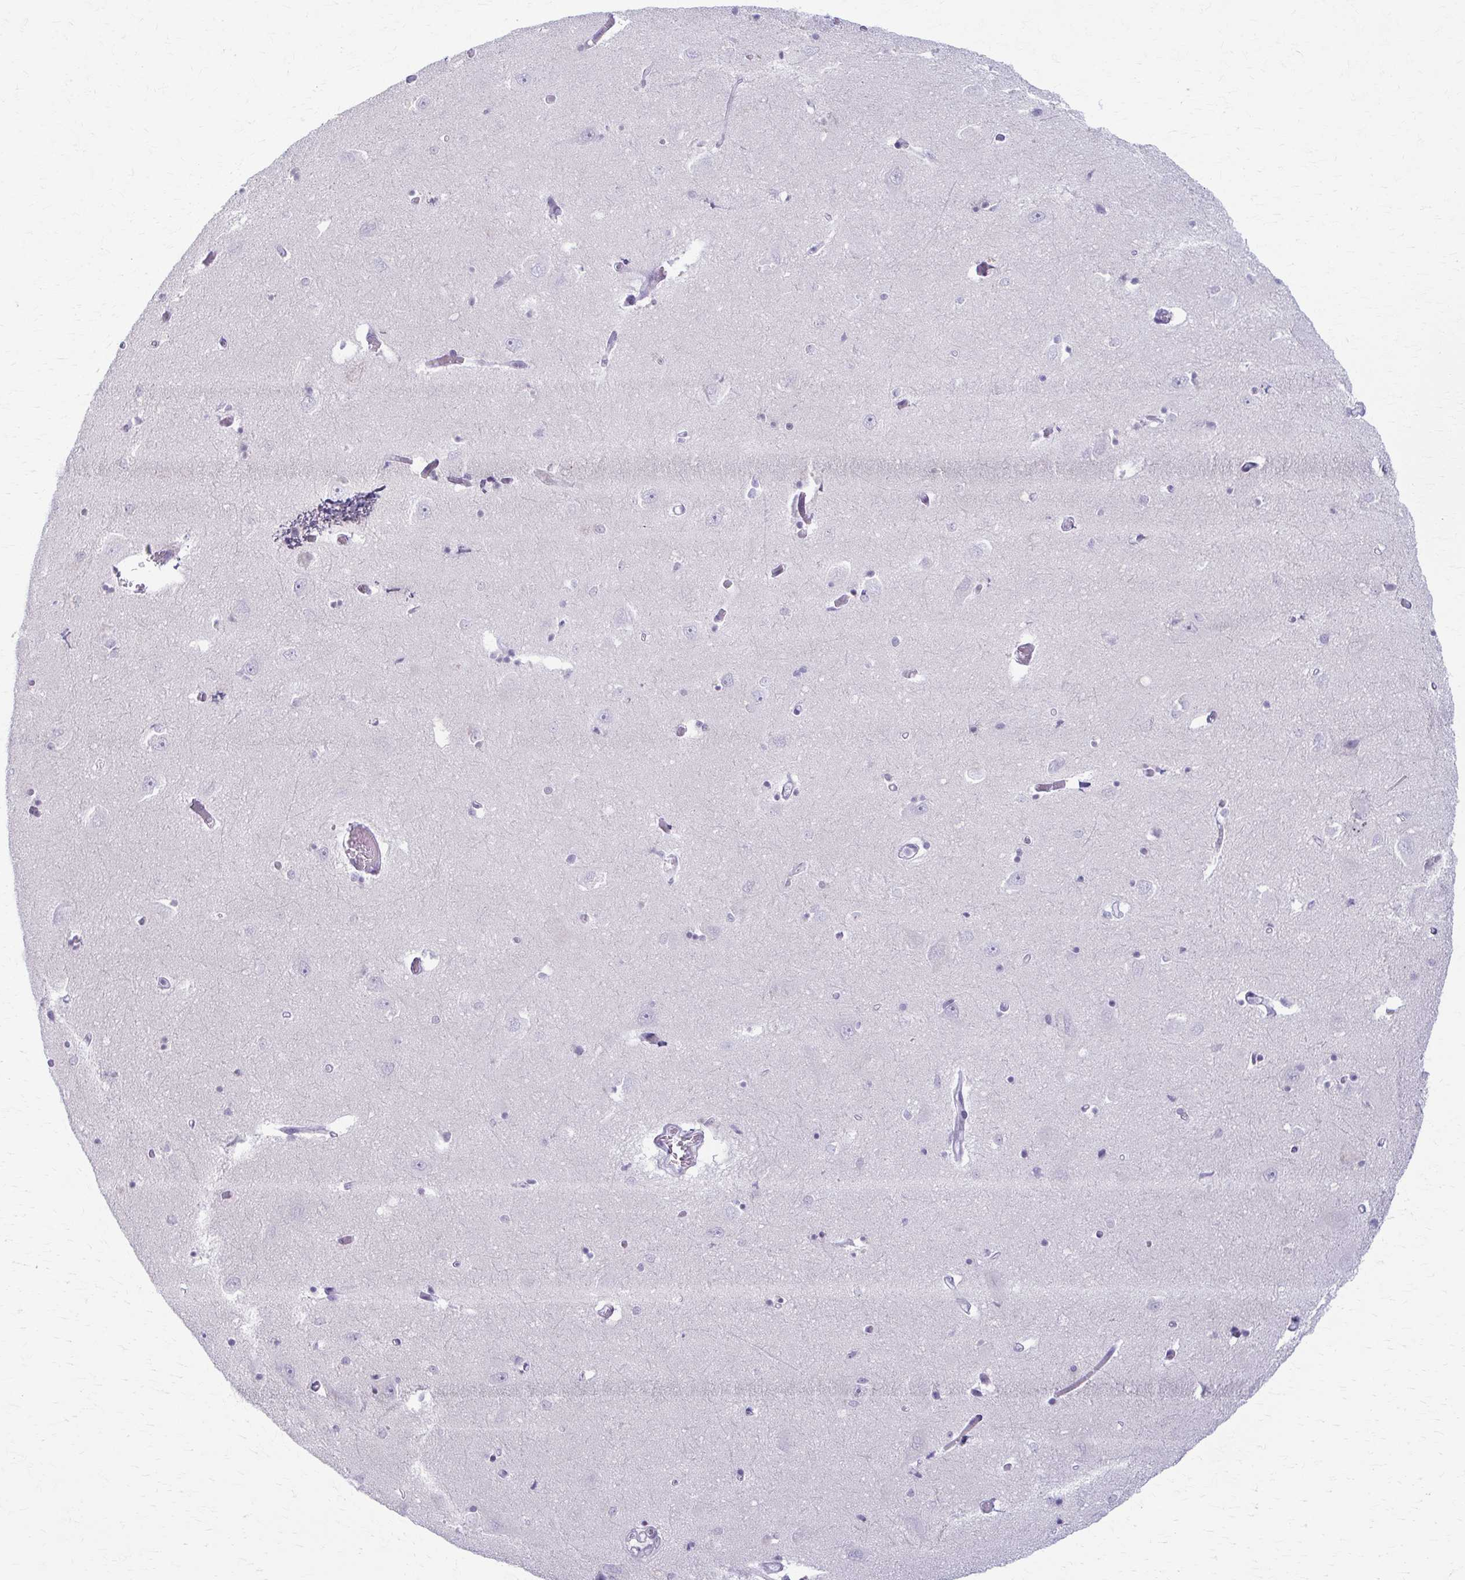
{"staining": {"intensity": "negative", "quantity": "none", "location": "none"}, "tissue": "caudate", "cell_type": "Glial cells", "image_type": "normal", "snomed": [{"axis": "morphology", "description": "Normal tissue, NOS"}, {"axis": "topography", "description": "Lateral ventricle wall"}, {"axis": "topography", "description": "Hippocampus"}], "caption": "Immunohistochemical staining of benign human caudate reveals no significant positivity in glial cells.", "gene": "LDLRAP1", "patient": {"sex": "female", "age": 63}}